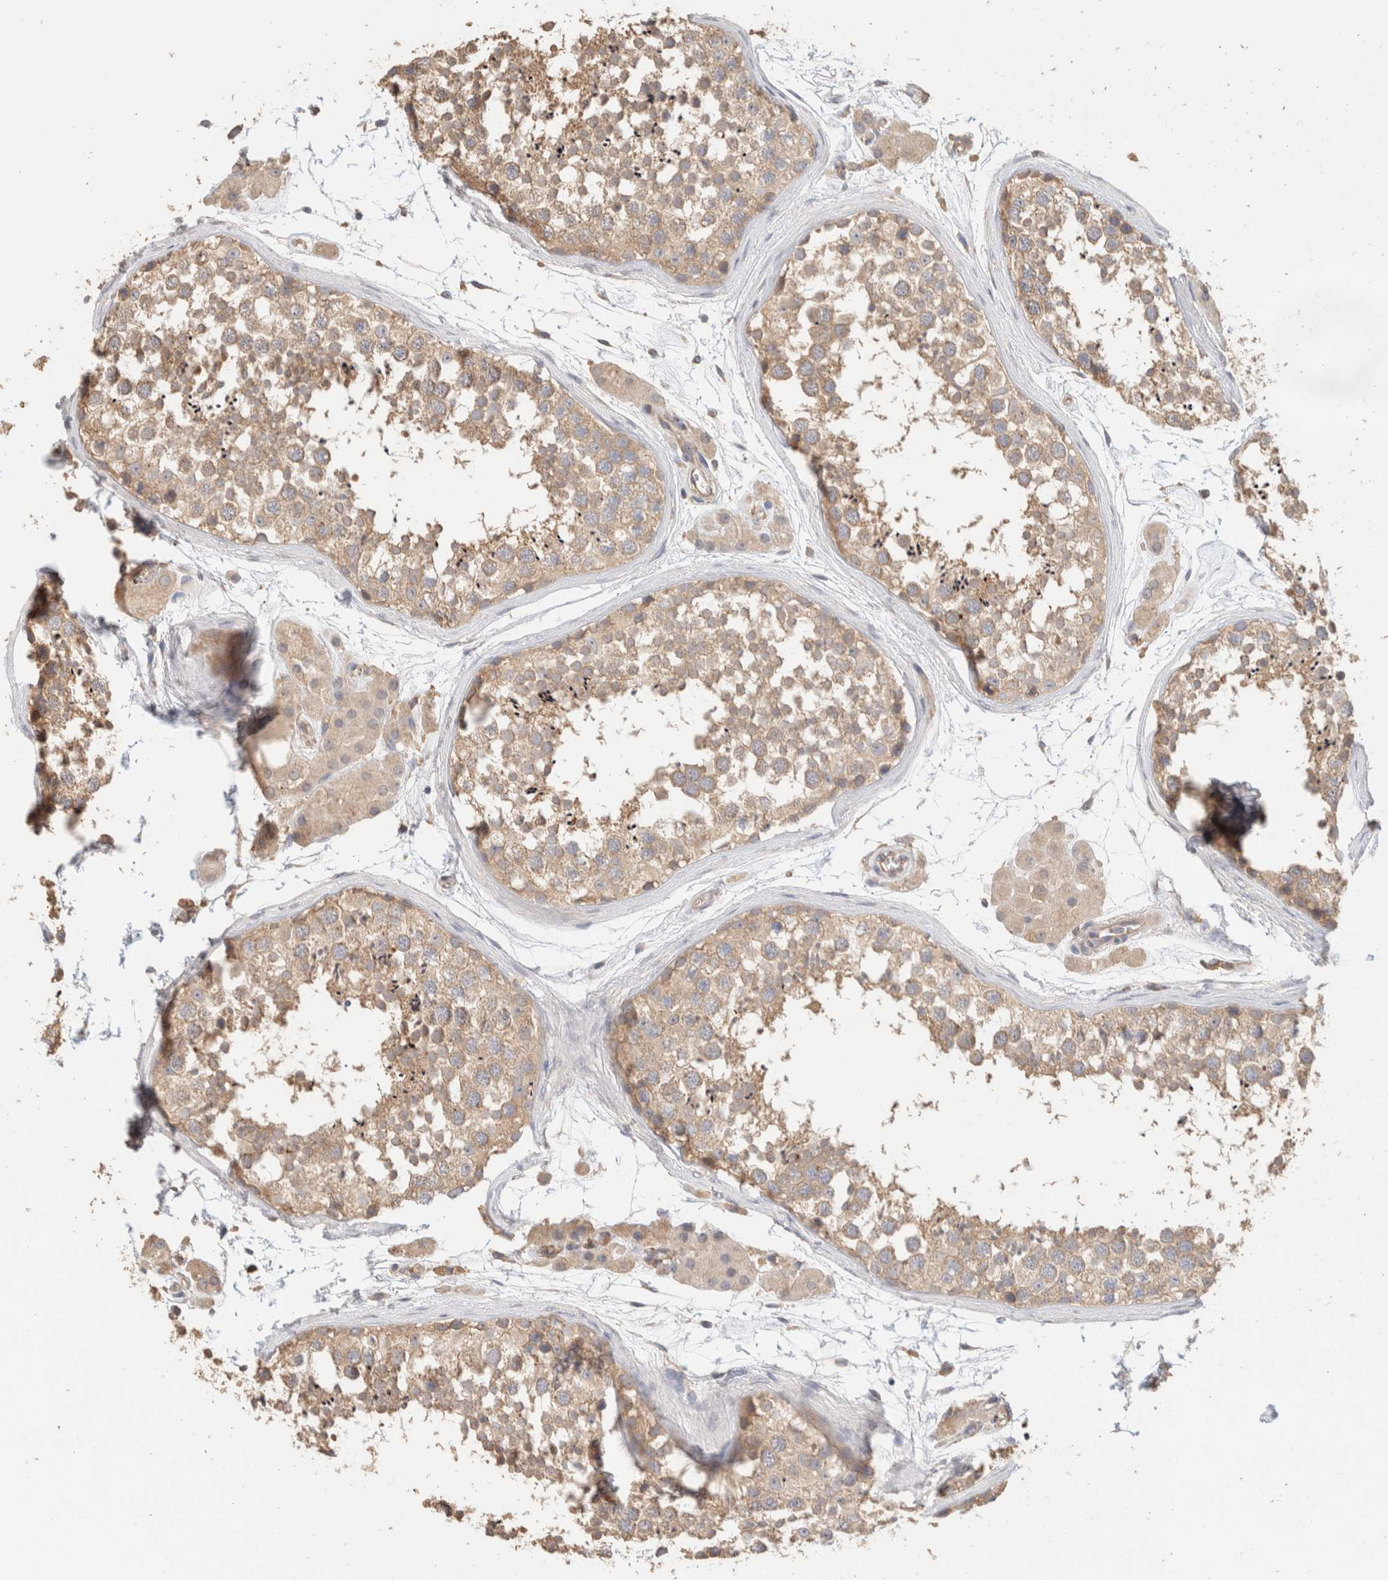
{"staining": {"intensity": "moderate", "quantity": ">75%", "location": "cytoplasmic/membranous"}, "tissue": "testis", "cell_type": "Cells in seminiferous ducts", "image_type": "normal", "snomed": [{"axis": "morphology", "description": "Normal tissue, NOS"}, {"axis": "topography", "description": "Testis"}], "caption": "A histopathology image of testis stained for a protein demonstrates moderate cytoplasmic/membranous brown staining in cells in seminiferous ducts.", "gene": "CFAP418", "patient": {"sex": "male", "age": 56}}